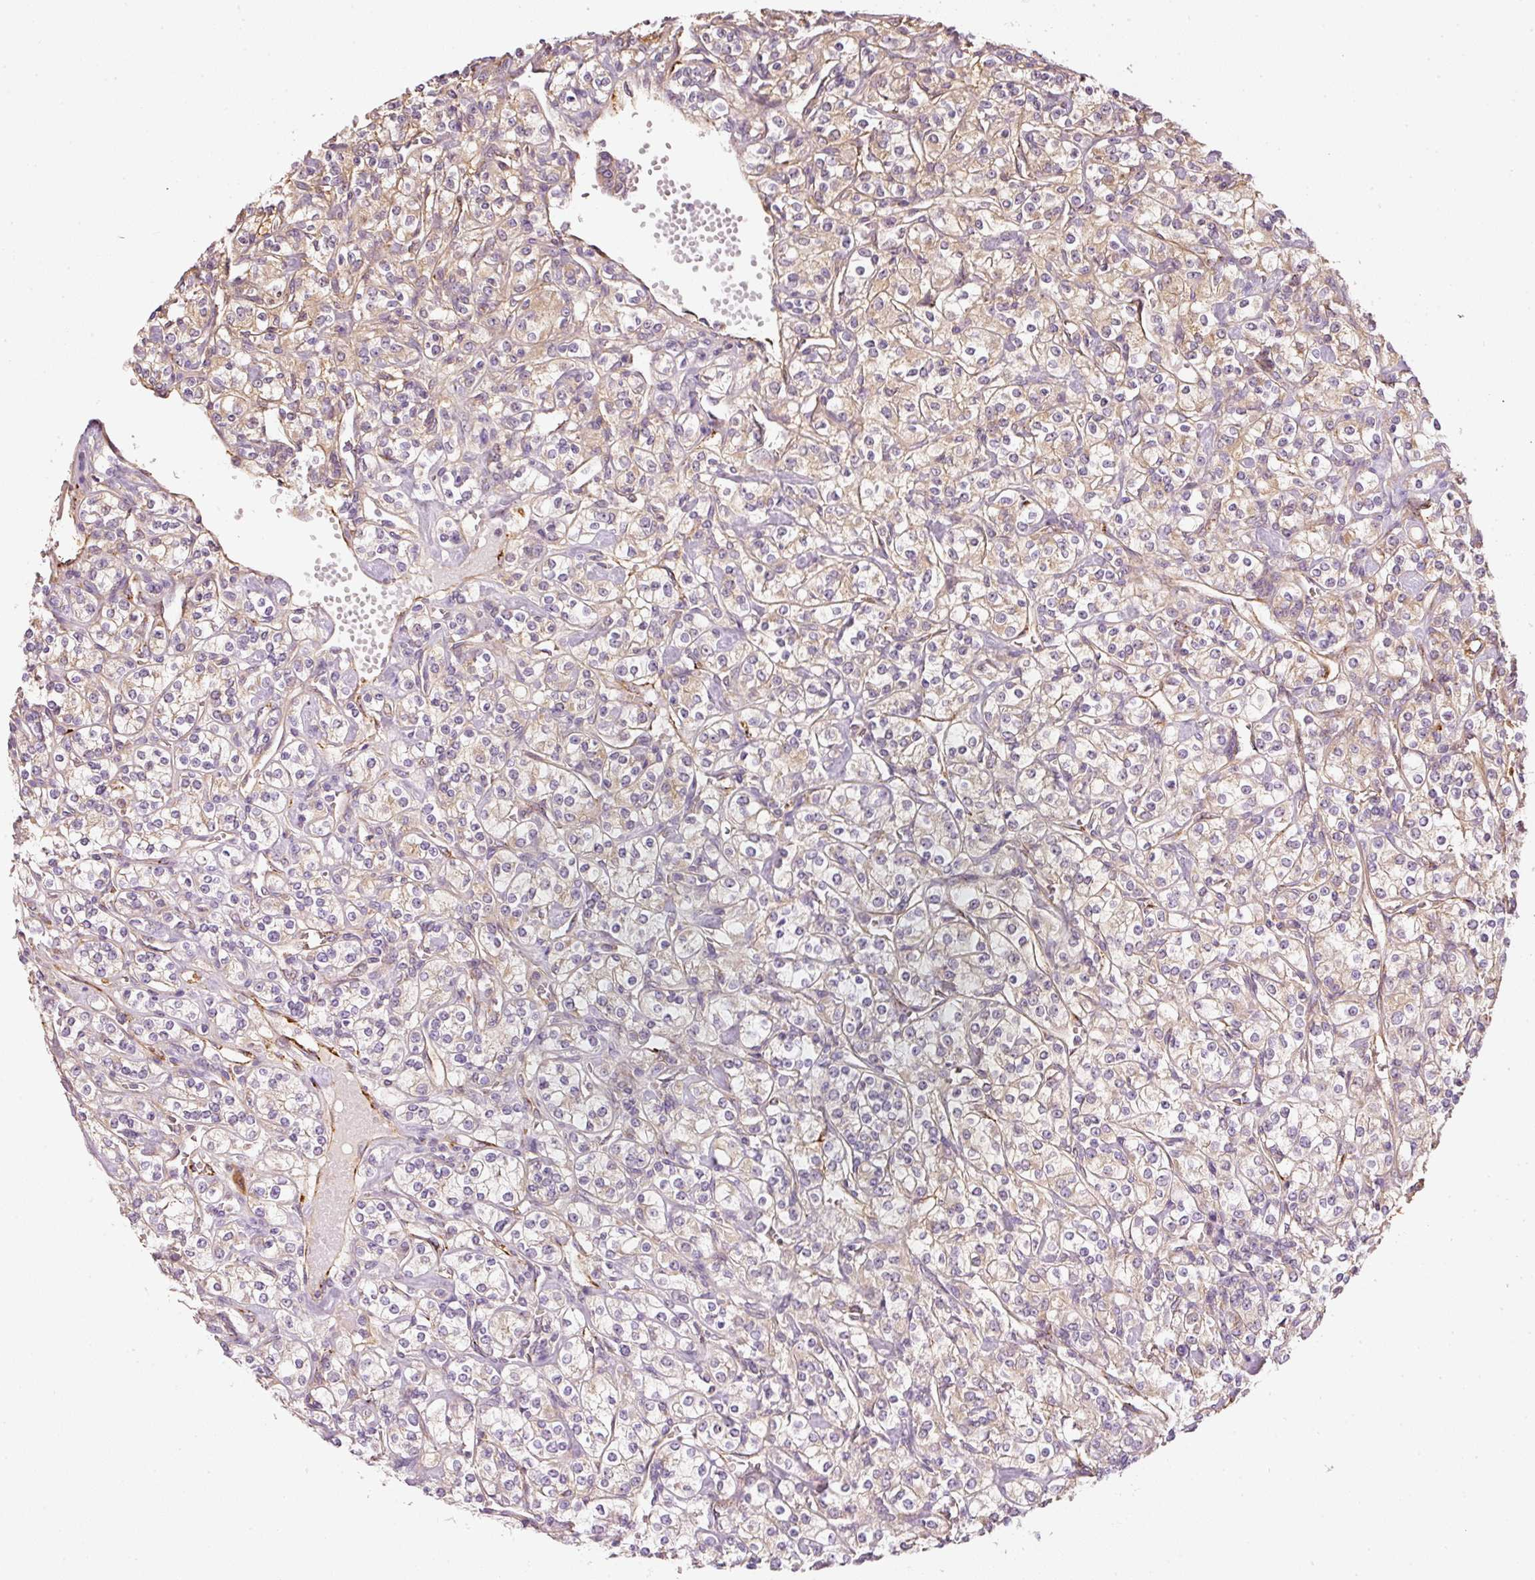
{"staining": {"intensity": "weak", "quantity": ">75%", "location": "cytoplasmic/membranous"}, "tissue": "renal cancer", "cell_type": "Tumor cells", "image_type": "cancer", "snomed": [{"axis": "morphology", "description": "Adenocarcinoma, NOS"}, {"axis": "topography", "description": "Kidney"}], "caption": "Tumor cells reveal low levels of weak cytoplasmic/membranous positivity in approximately >75% of cells in human renal cancer (adenocarcinoma).", "gene": "MTHFD1L", "patient": {"sex": "male", "age": 77}}